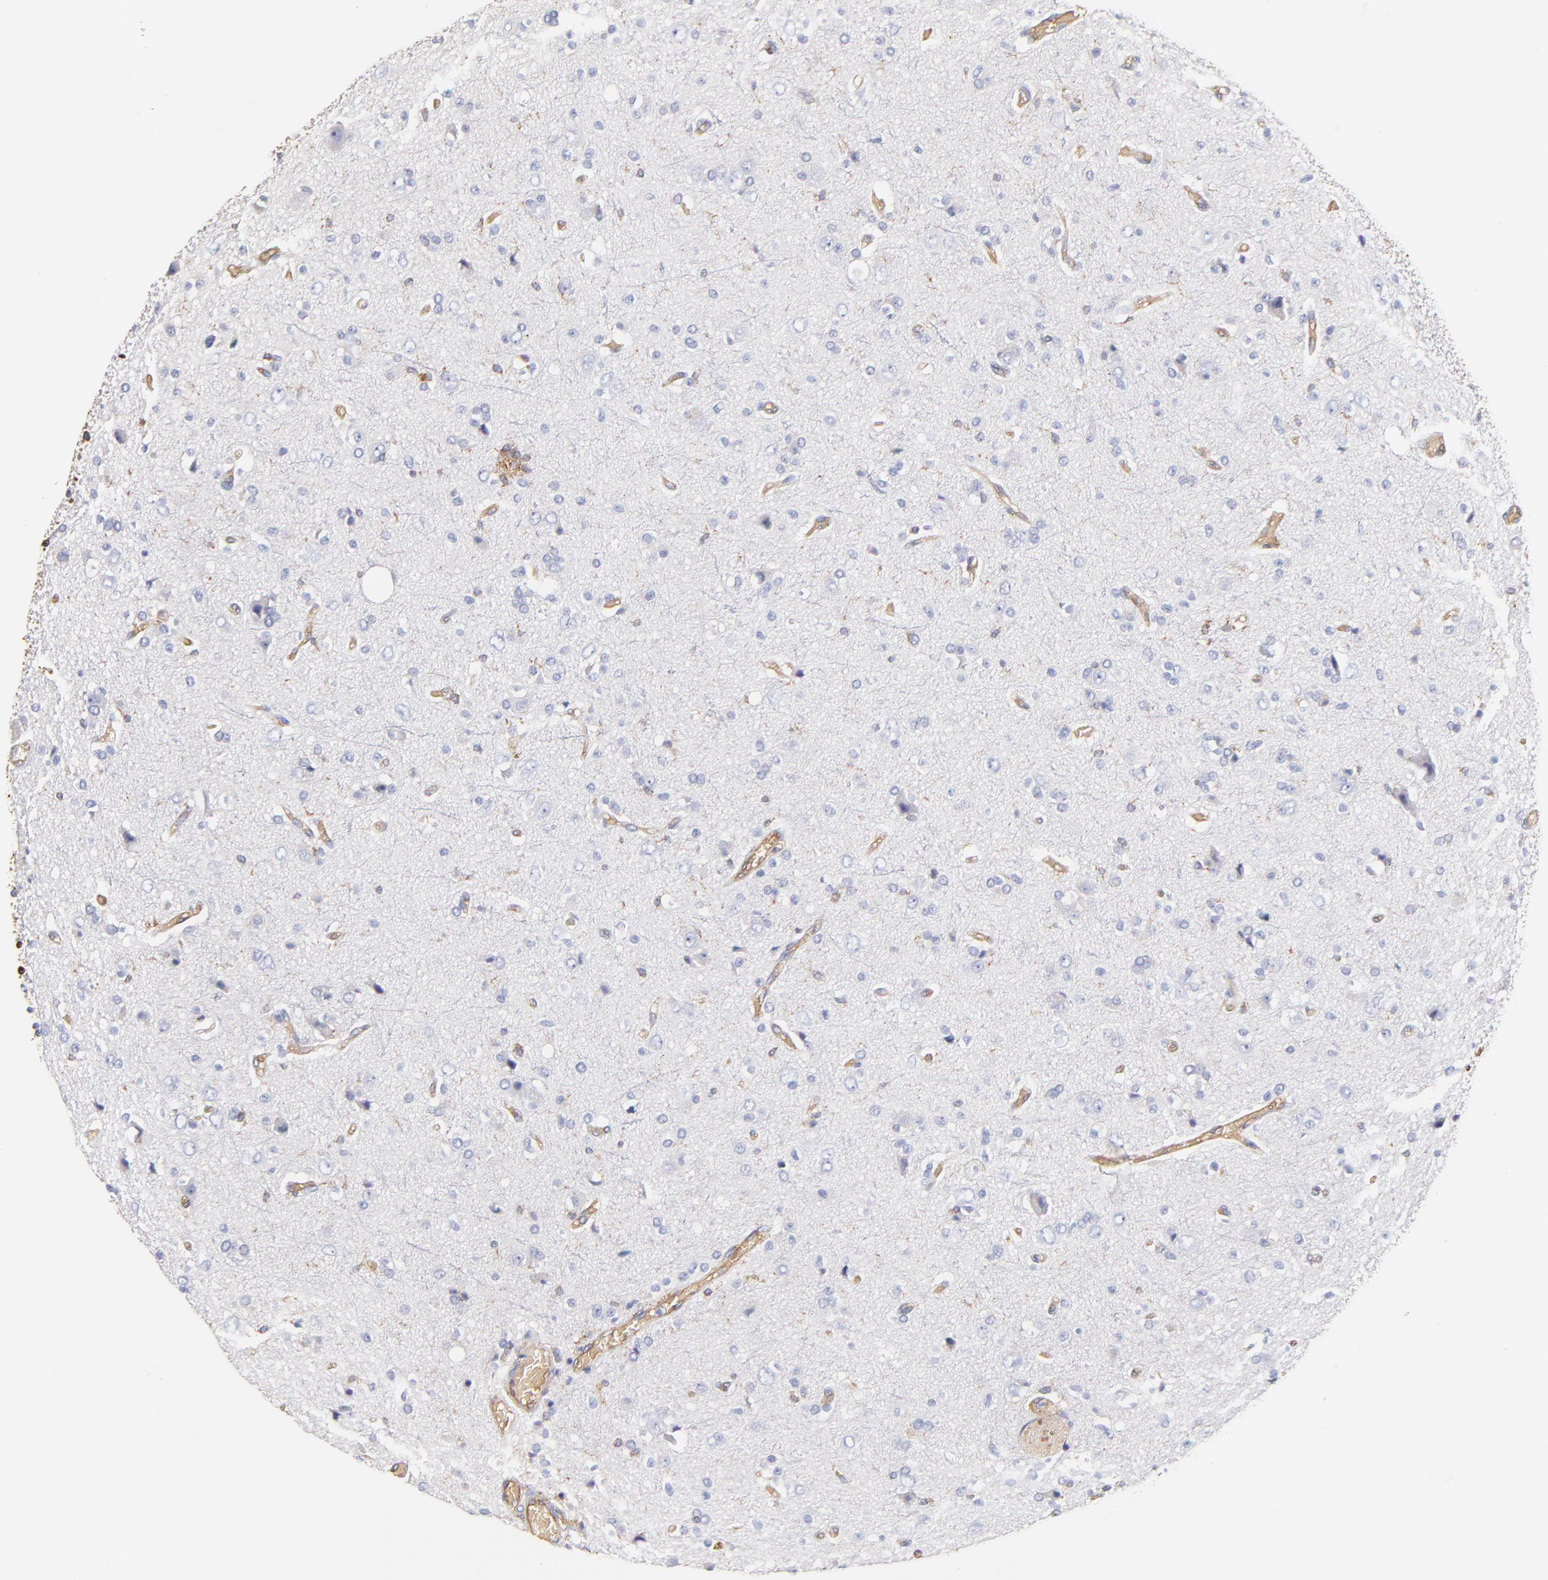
{"staining": {"intensity": "negative", "quantity": "none", "location": "none"}, "tissue": "glioma", "cell_type": "Tumor cells", "image_type": "cancer", "snomed": [{"axis": "morphology", "description": "Glioma, malignant, High grade"}, {"axis": "topography", "description": "Brain"}], "caption": "Protein analysis of high-grade glioma (malignant) exhibits no significant positivity in tumor cells.", "gene": "CD2AP", "patient": {"sex": "male", "age": 47}}